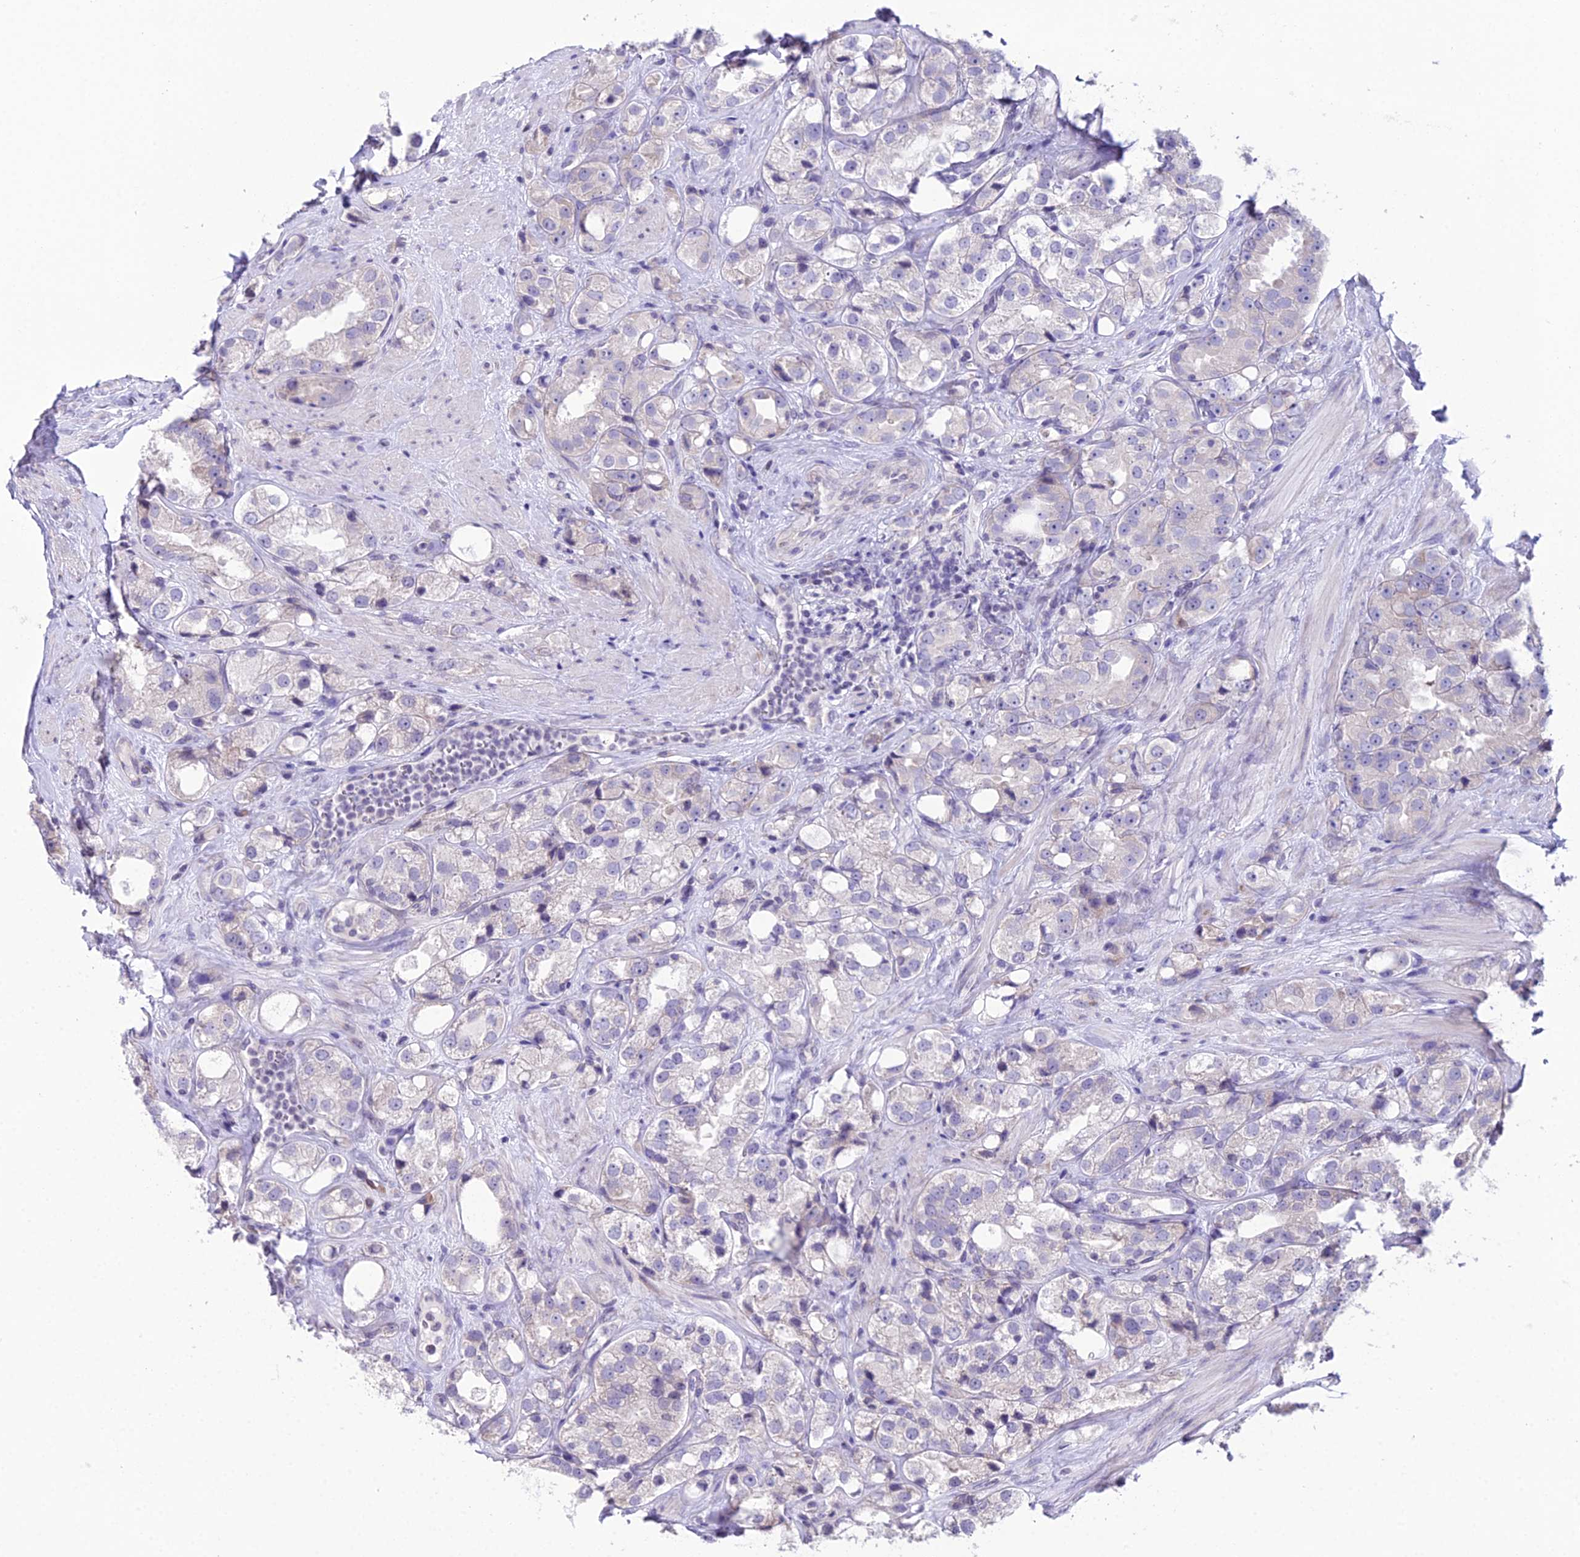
{"staining": {"intensity": "negative", "quantity": "none", "location": "none"}, "tissue": "prostate cancer", "cell_type": "Tumor cells", "image_type": "cancer", "snomed": [{"axis": "morphology", "description": "Adenocarcinoma, NOS"}, {"axis": "topography", "description": "Prostate"}], "caption": "Prostate cancer (adenocarcinoma) was stained to show a protein in brown. There is no significant positivity in tumor cells.", "gene": "RPS26", "patient": {"sex": "male", "age": 79}}